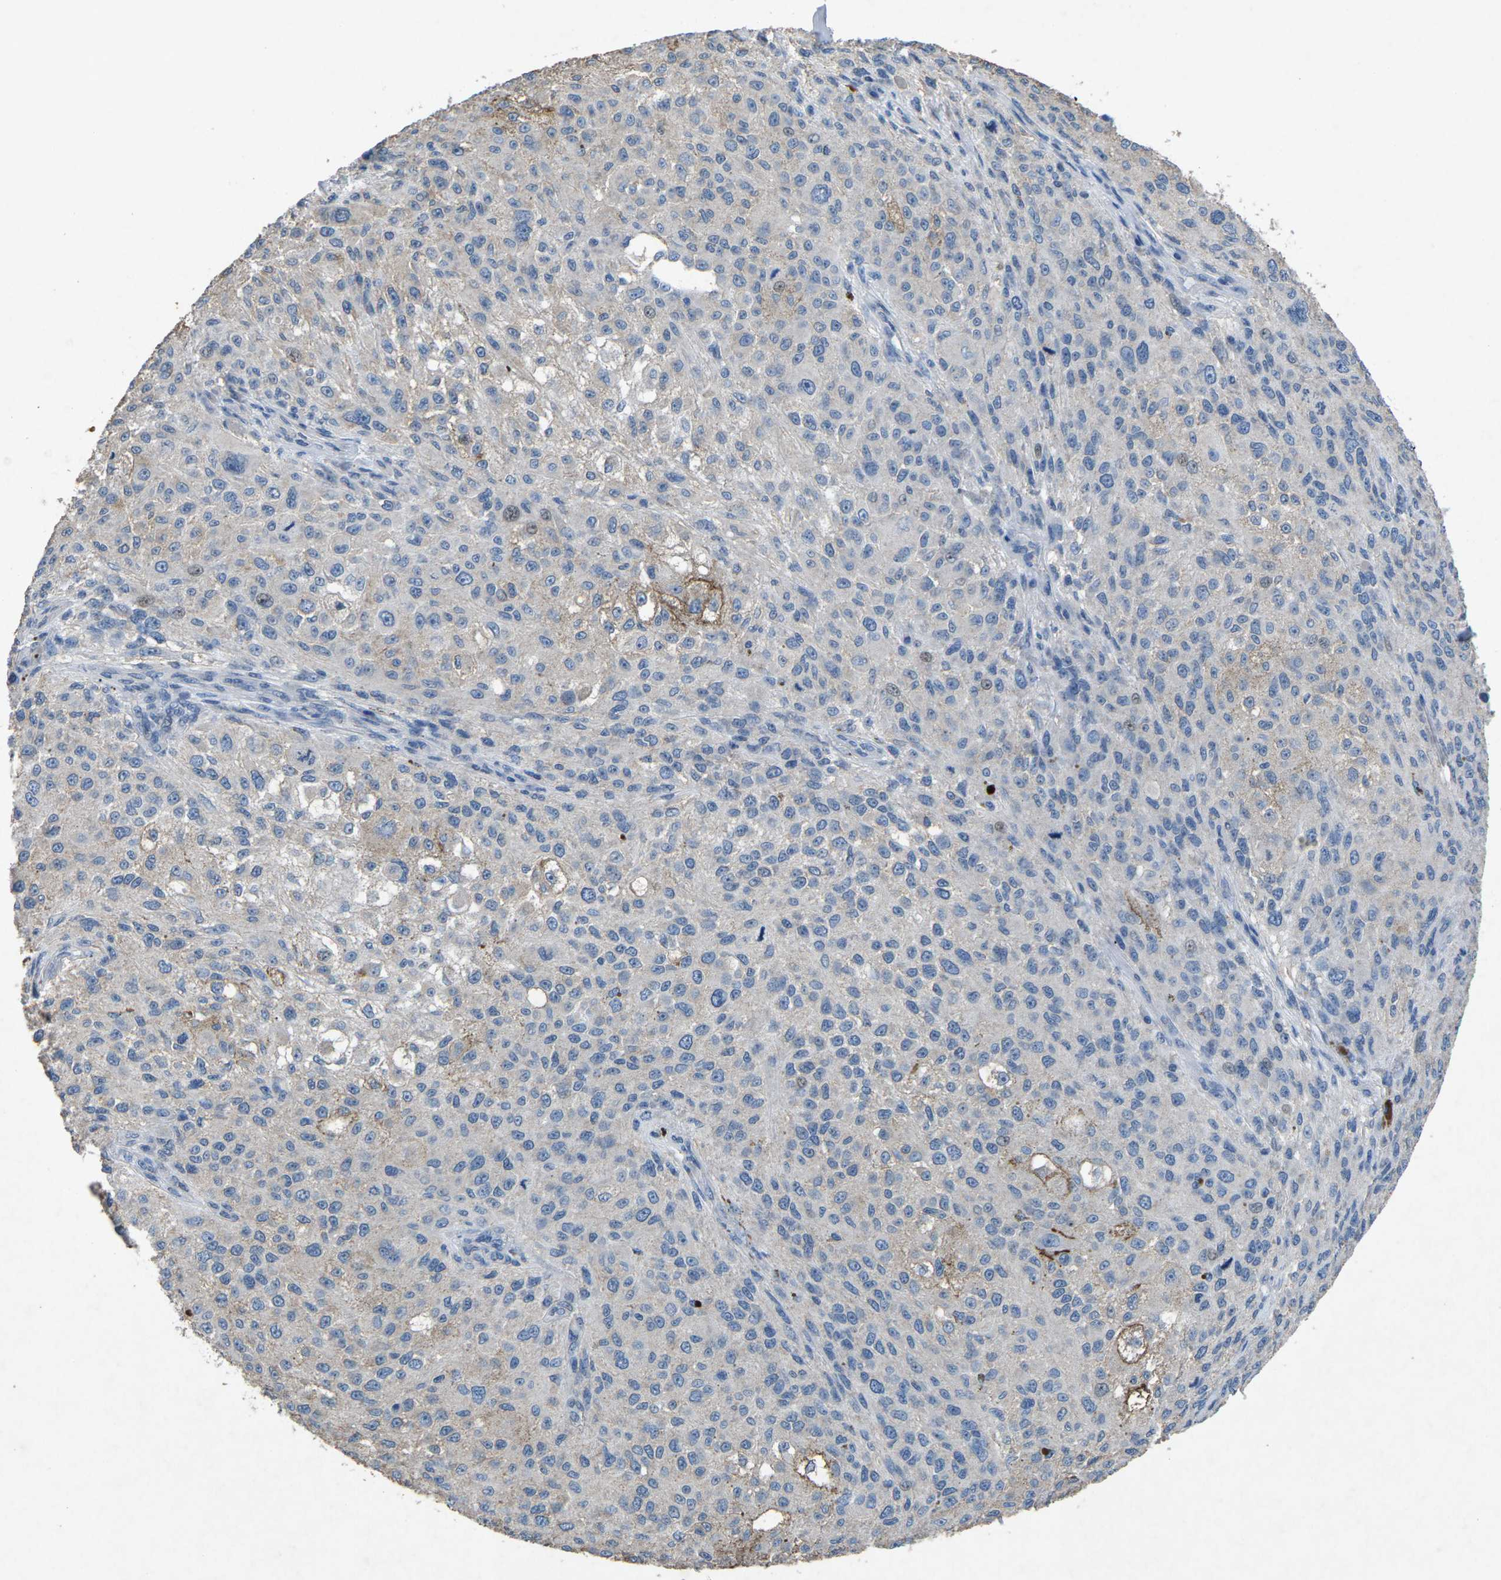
{"staining": {"intensity": "weak", "quantity": "<25%", "location": "cytoplasmic/membranous"}, "tissue": "melanoma", "cell_type": "Tumor cells", "image_type": "cancer", "snomed": [{"axis": "morphology", "description": "Necrosis, NOS"}, {"axis": "morphology", "description": "Malignant melanoma, NOS"}, {"axis": "topography", "description": "Skin"}], "caption": "Immunohistochemistry histopathology image of human malignant melanoma stained for a protein (brown), which exhibits no staining in tumor cells. The staining is performed using DAB brown chromogen with nuclei counter-stained in using hematoxylin.", "gene": "PLG", "patient": {"sex": "female", "age": 87}}